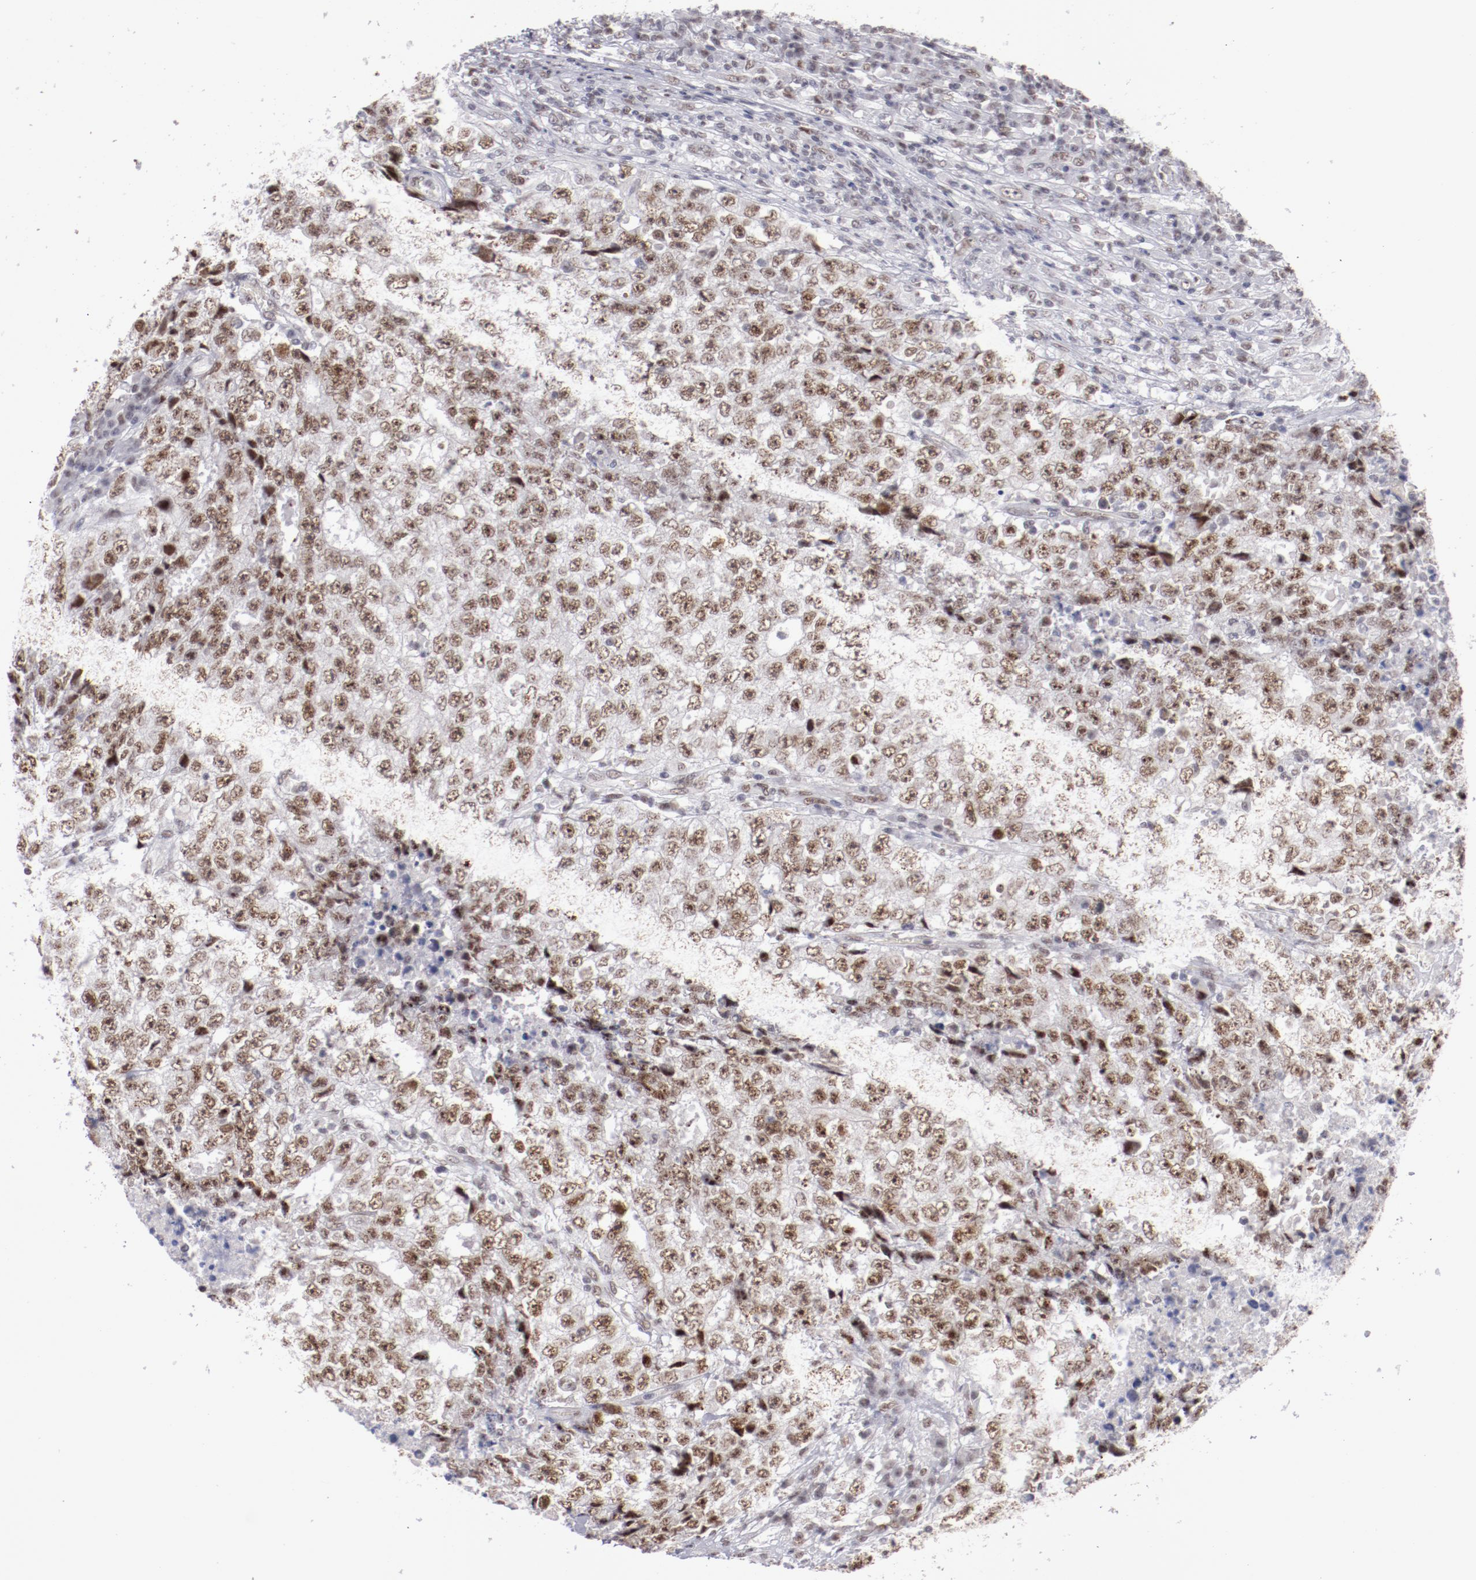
{"staining": {"intensity": "moderate", "quantity": ">75%", "location": "nuclear"}, "tissue": "testis cancer", "cell_type": "Tumor cells", "image_type": "cancer", "snomed": [{"axis": "morphology", "description": "Necrosis, NOS"}, {"axis": "morphology", "description": "Carcinoma, Embryonal, NOS"}, {"axis": "topography", "description": "Testis"}], "caption": "Embryonal carcinoma (testis) tissue exhibits moderate nuclear expression in about >75% of tumor cells", "gene": "TFAP4", "patient": {"sex": "male", "age": 19}}